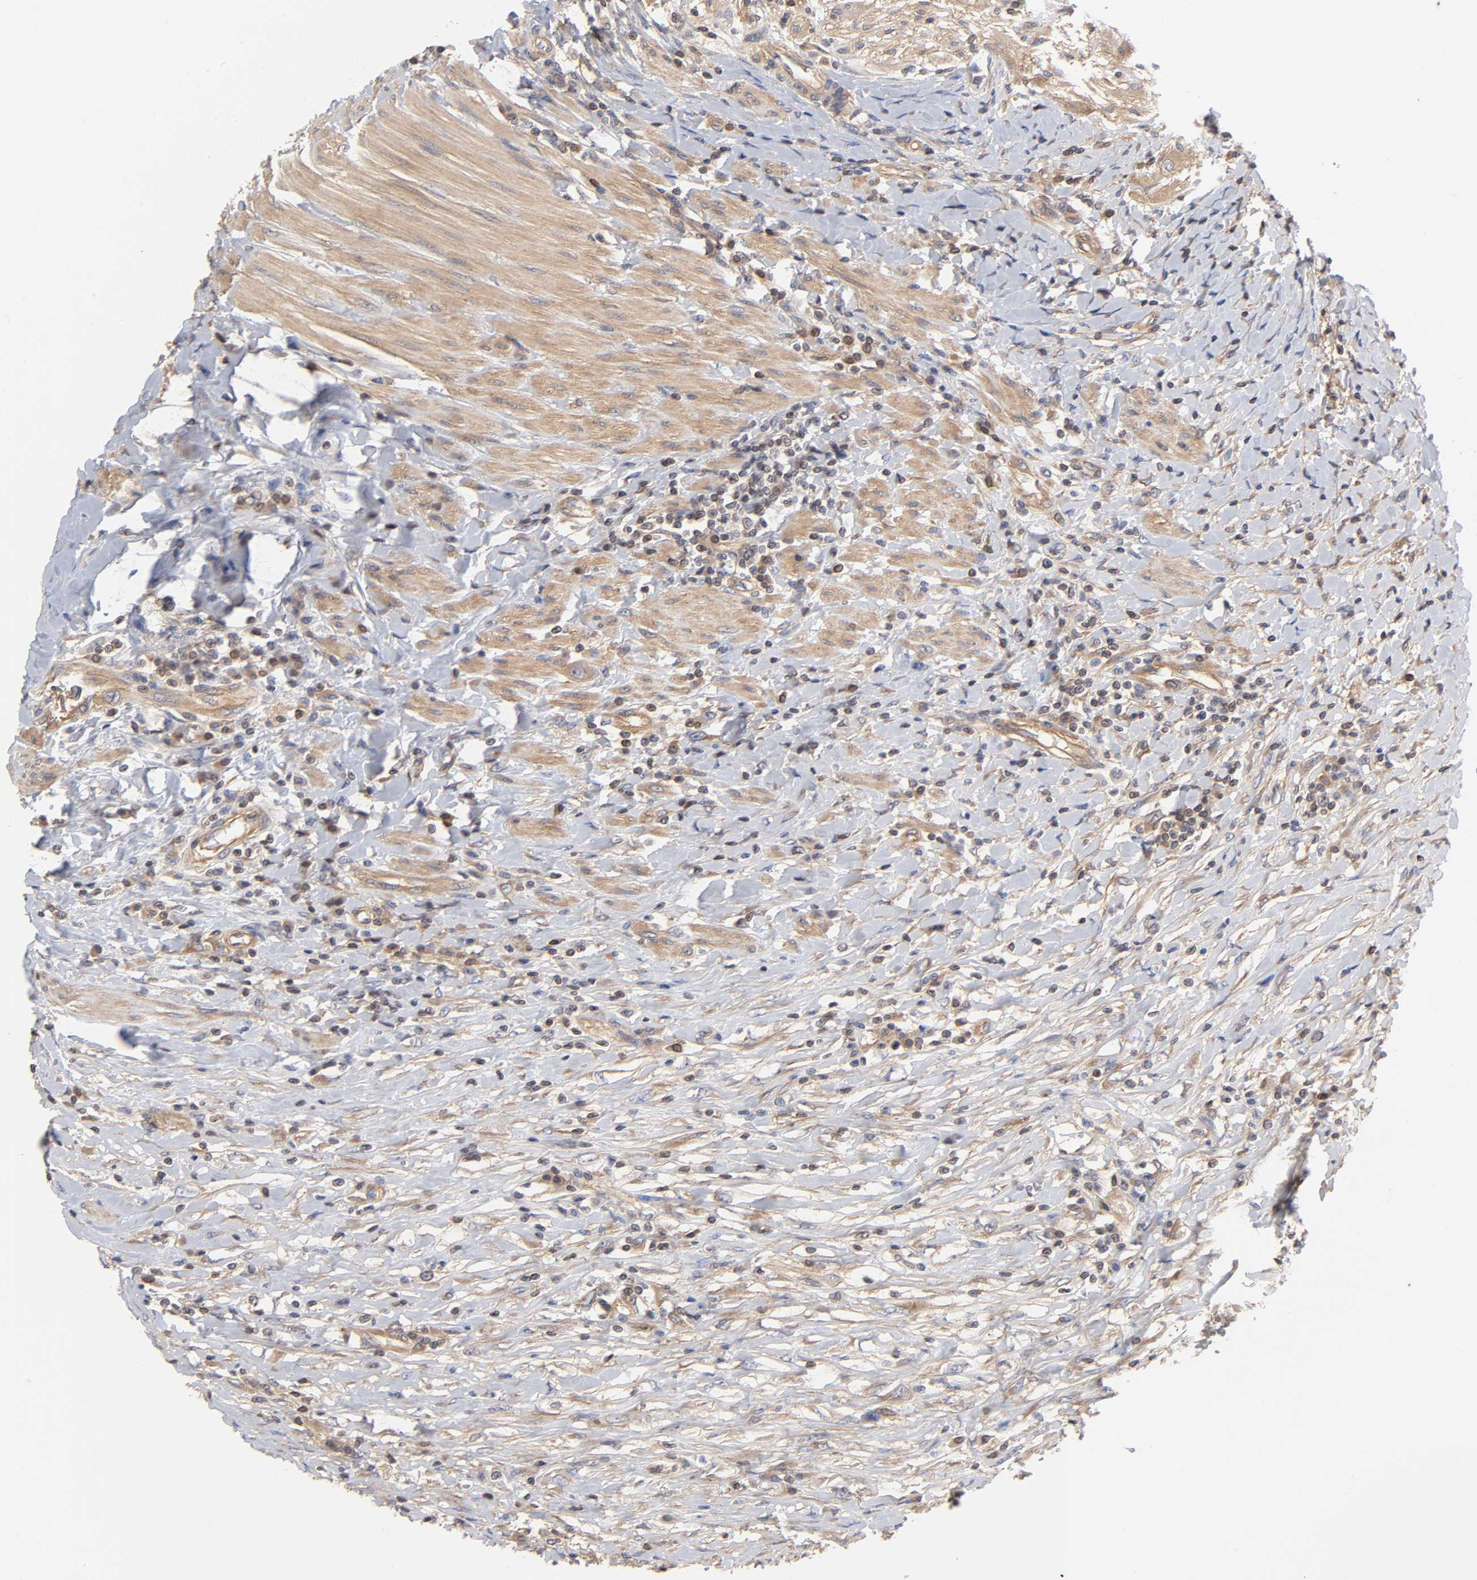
{"staining": {"intensity": "weak", "quantity": ">75%", "location": "cytoplasmic/membranous"}, "tissue": "colorectal cancer", "cell_type": "Tumor cells", "image_type": "cancer", "snomed": [{"axis": "morphology", "description": "Adenocarcinoma, NOS"}, {"axis": "topography", "description": "Colon"}], "caption": "Colorectal cancer stained with DAB immunohistochemistry (IHC) shows low levels of weak cytoplasmic/membranous positivity in about >75% of tumor cells.", "gene": "STRN3", "patient": {"sex": "female", "age": 78}}